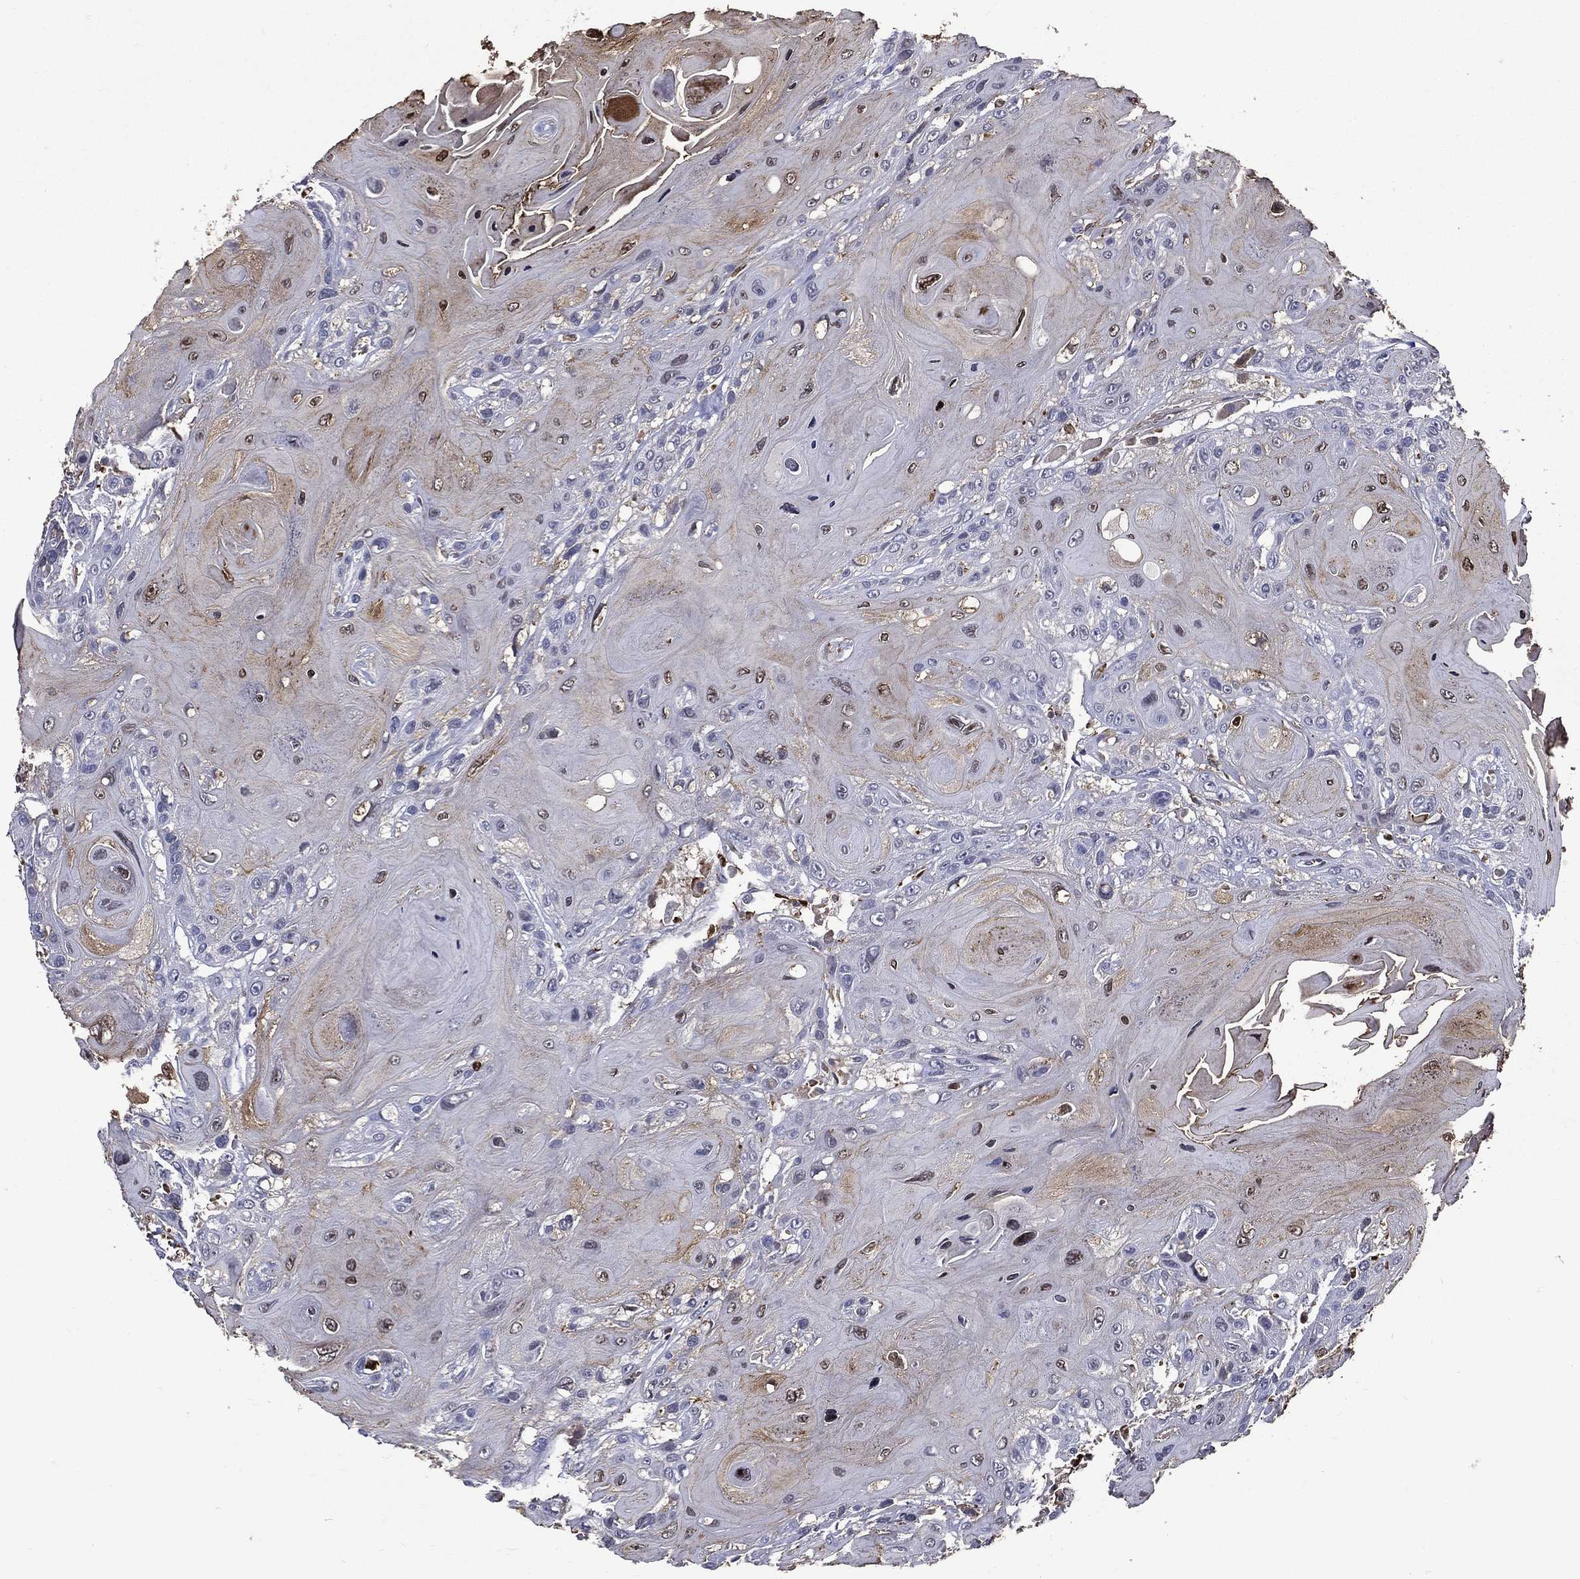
{"staining": {"intensity": "weak", "quantity": "<25%", "location": "cytoplasmic/membranous"}, "tissue": "head and neck cancer", "cell_type": "Tumor cells", "image_type": "cancer", "snomed": [{"axis": "morphology", "description": "Squamous cell carcinoma, NOS"}, {"axis": "topography", "description": "Head-Neck"}], "caption": "High magnification brightfield microscopy of squamous cell carcinoma (head and neck) stained with DAB (3,3'-diaminobenzidine) (brown) and counterstained with hematoxylin (blue): tumor cells show no significant expression.", "gene": "GPR171", "patient": {"sex": "female", "age": 59}}